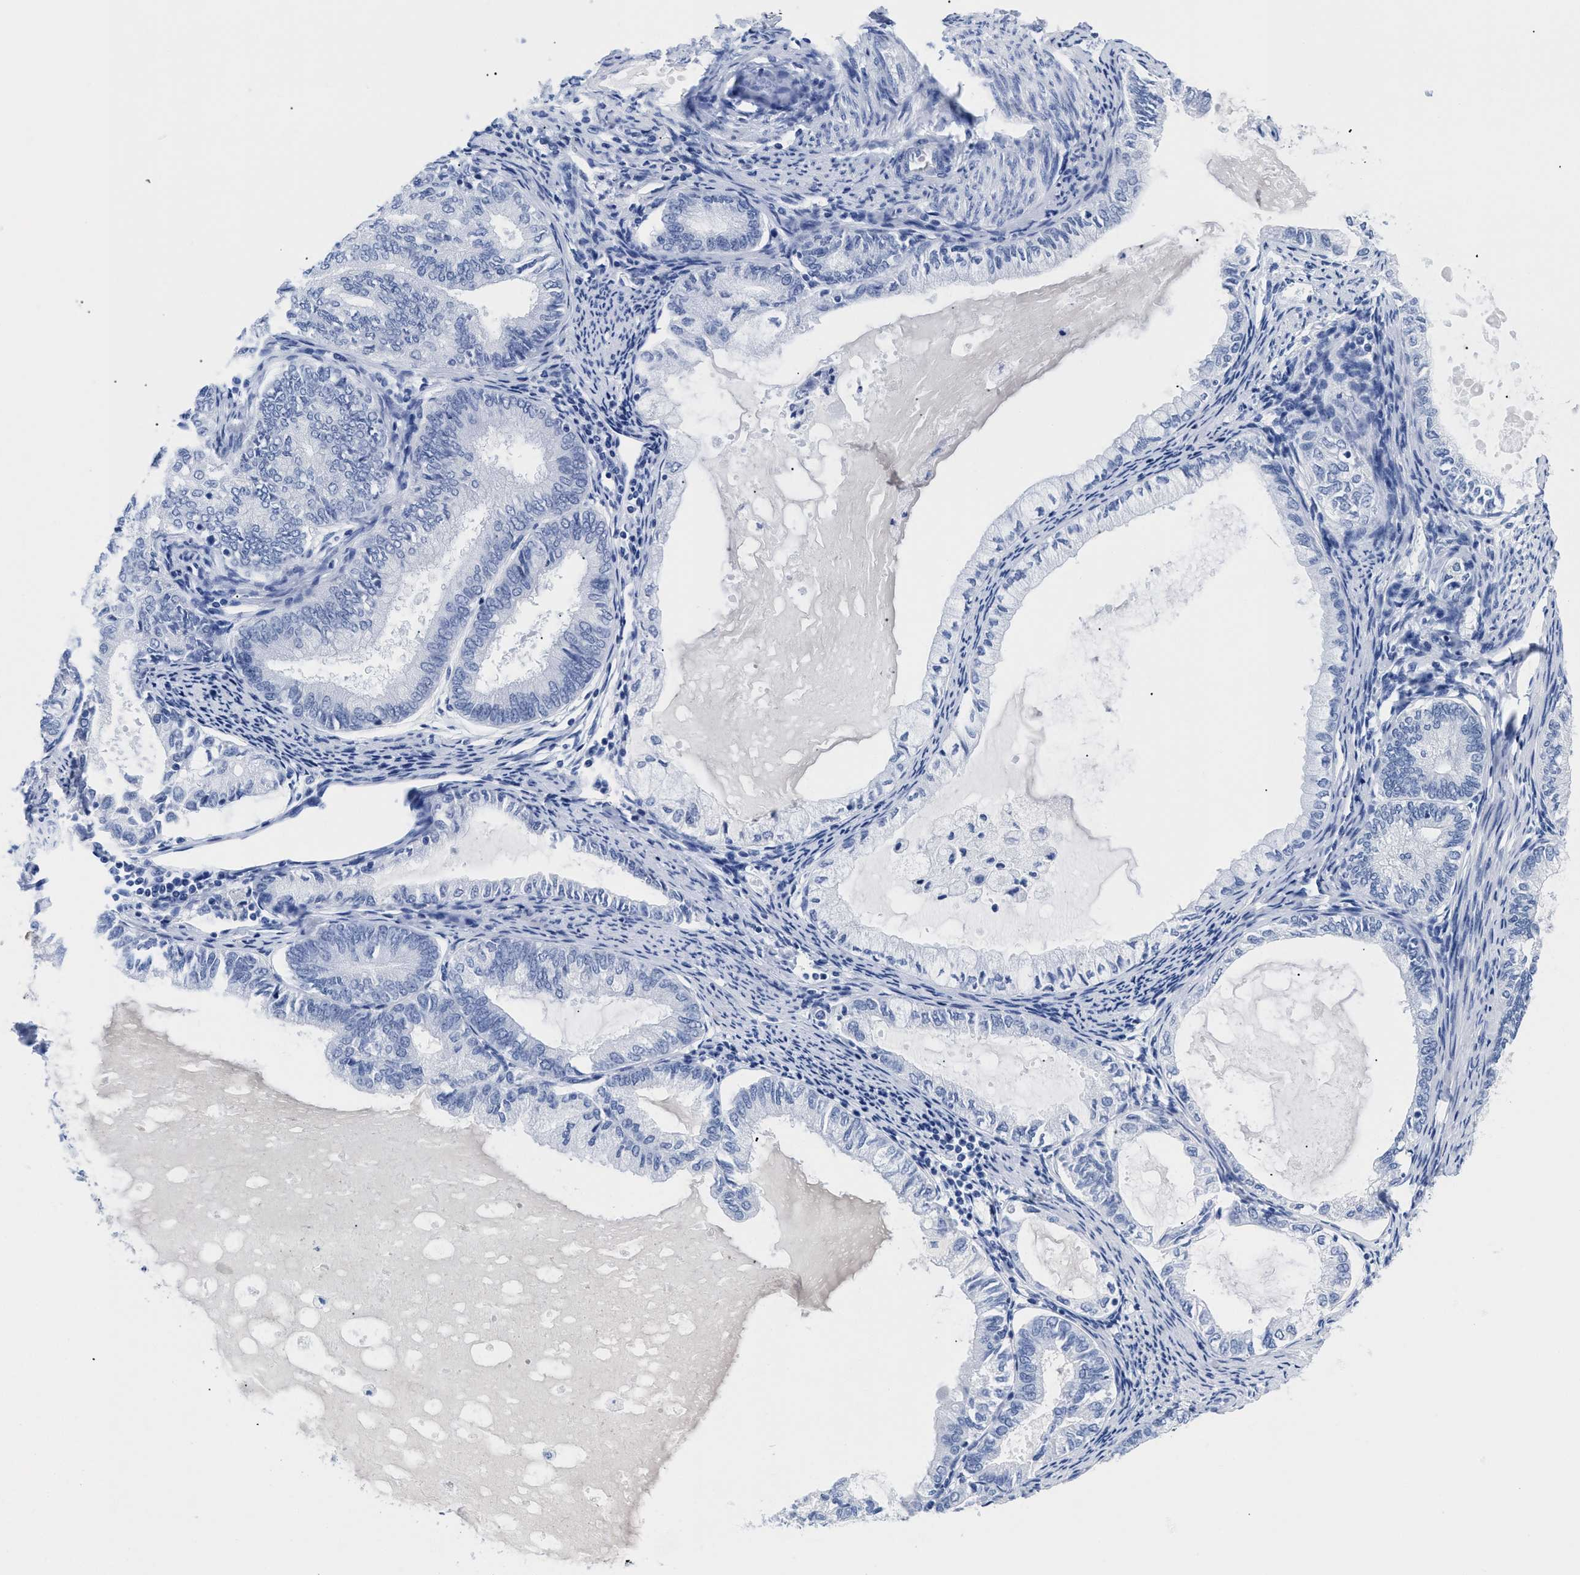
{"staining": {"intensity": "negative", "quantity": "none", "location": "none"}, "tissue": "endometrial cancer", "cell_type": "Tumor cells", "image_type": "cancer", "snomed": [{"axis": "morphology", "description": "Adenocarcinoma, NOS"}, {"axis": "topography", "description": "Endometrium"}], "caption": "Endometrial adenocarcinoma was stained to show a protein in brown. There is no significant staining in tumor cells. (DAB (3,3'-diaminobenzidine) immunohistochemistry visualized using brightfield microscopy, high magnification).", "gene": "TREML1", "patient": {"sex": "female", "age": 86}}